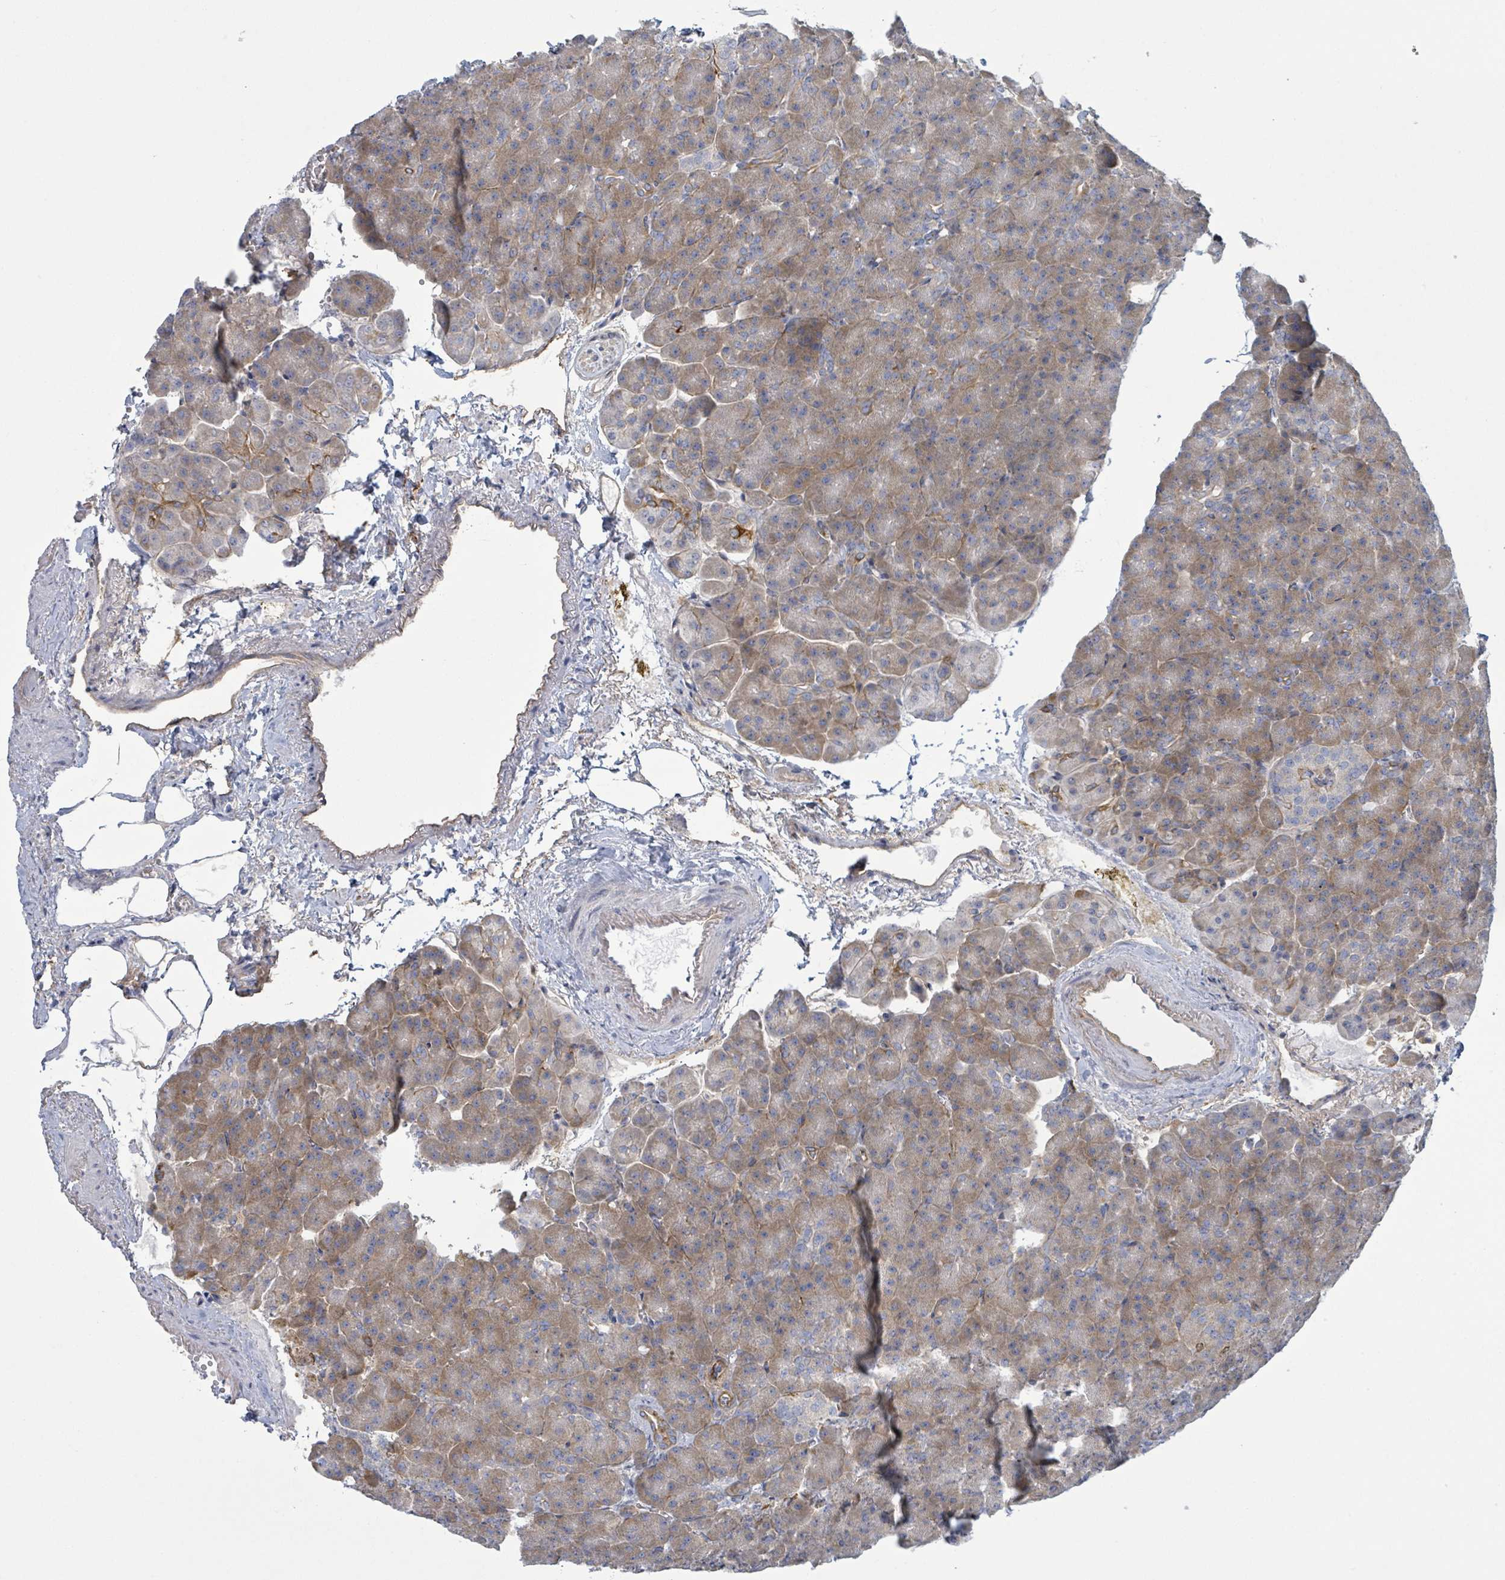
{"staining": {"intensity": "moderate", "quantity": "25%-75%", "location": "cytoplasmic/membranous"}, "tissue": "pancreas", "cell_type": "Exocrine glandular cells", "image_type": "normal", "snomed": [{"axis": "morphology", "description": "Normal tissue, NOS"}, {"axis": "topography", "description": "Pancreas"}], "caption": "Immunohistochemistry (IHC) of unremarkable human pancreas displays medium levels of moderate cytoplasmic/membranous staining in about 25%-75% of exocrine glandular cells. (brown staining indicates protein expression, while blue staining denotes nuclei).", "gene": "COL13A1", "patient": {"sex": "female", "age": 74}}